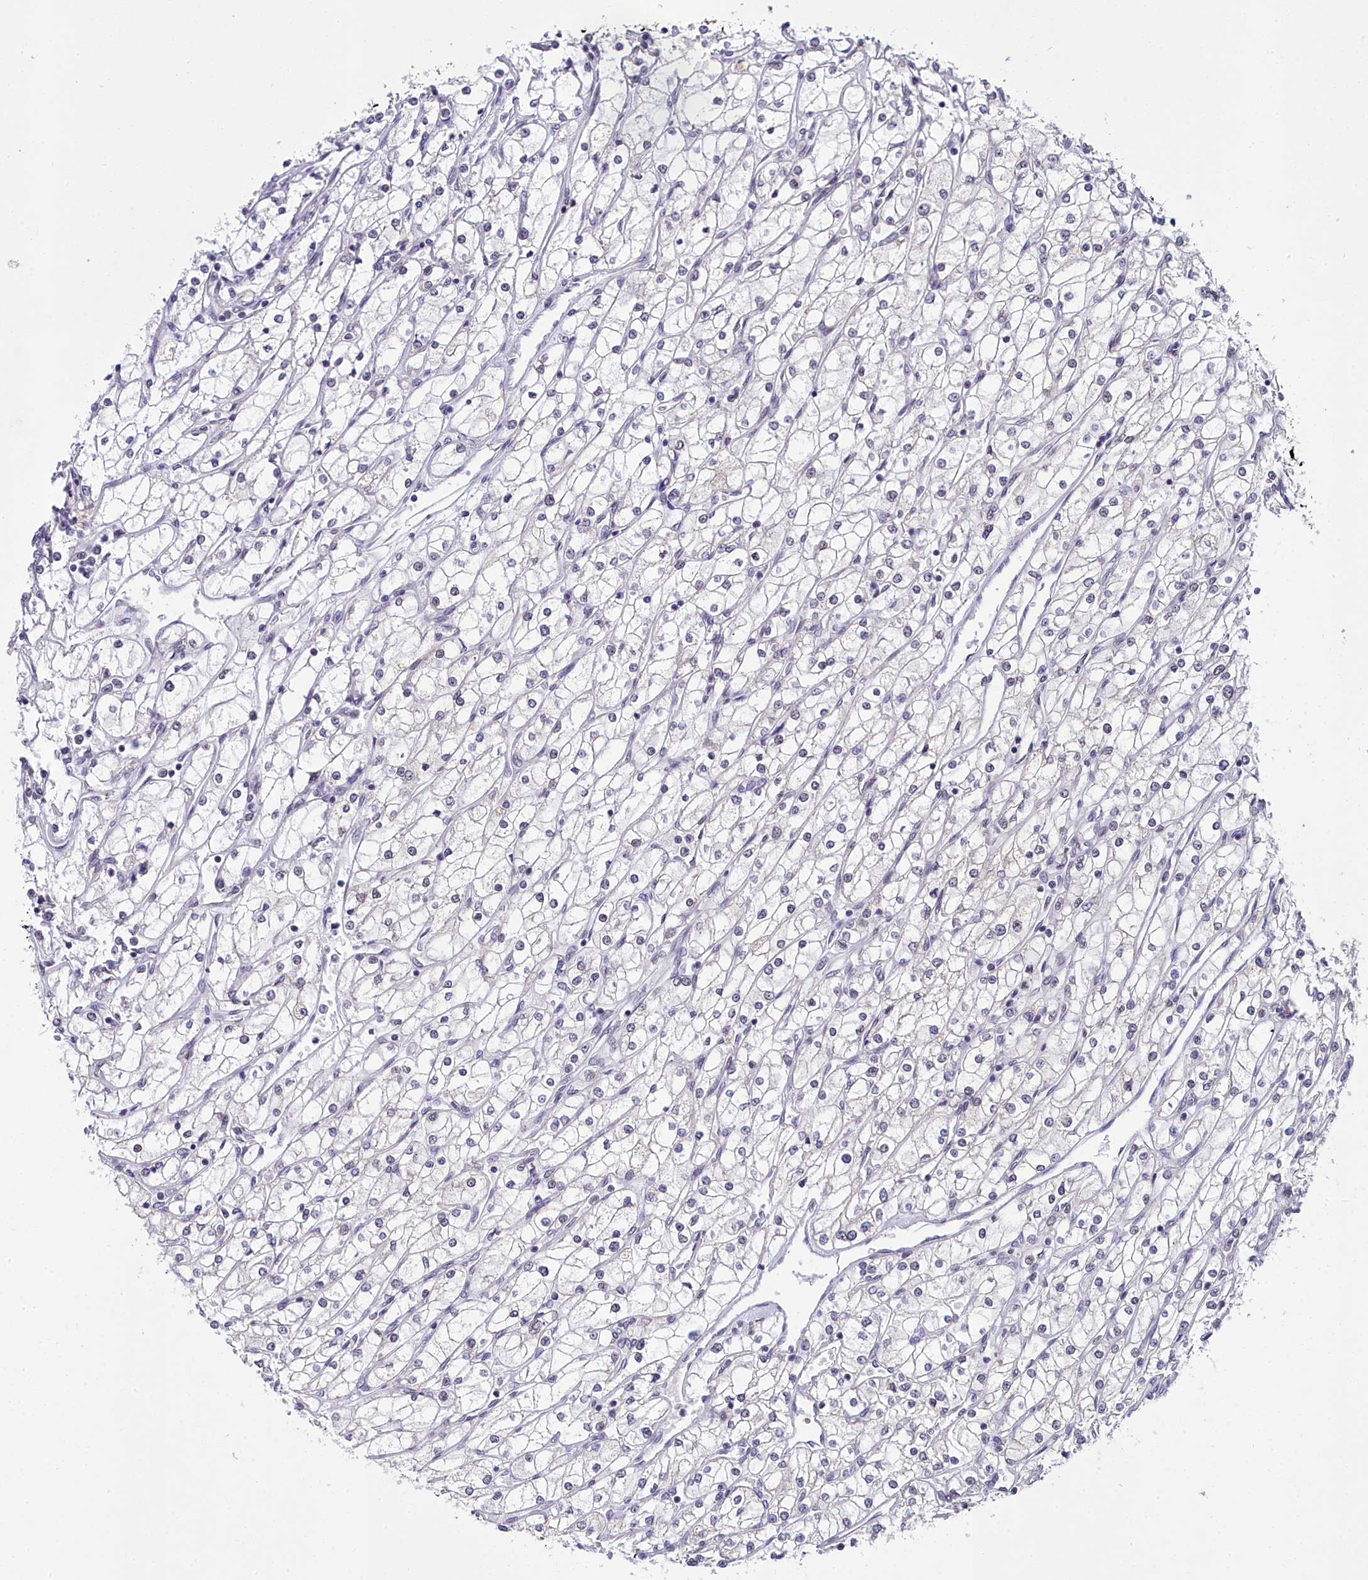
{"staining": {"intensity": "negative", "quantity": "none", "location": "none"}, "tissue": "renal cancer", "cell_type": "Tumor cells", "image_type": "cancer", "snomed": [{"axis": "morphology", "description": "Adenocarcinoma, NOS"}, {"axis": "topography", "description": "Kidney"}], "caption": "A high-resolution micrograph shows immunohistochemistry staining of renal adenocarcinoma, which shows no significant positivity in tumor cells.", "gene": "PPHLN1", "patient": {"sex": "male", "age": 80}}